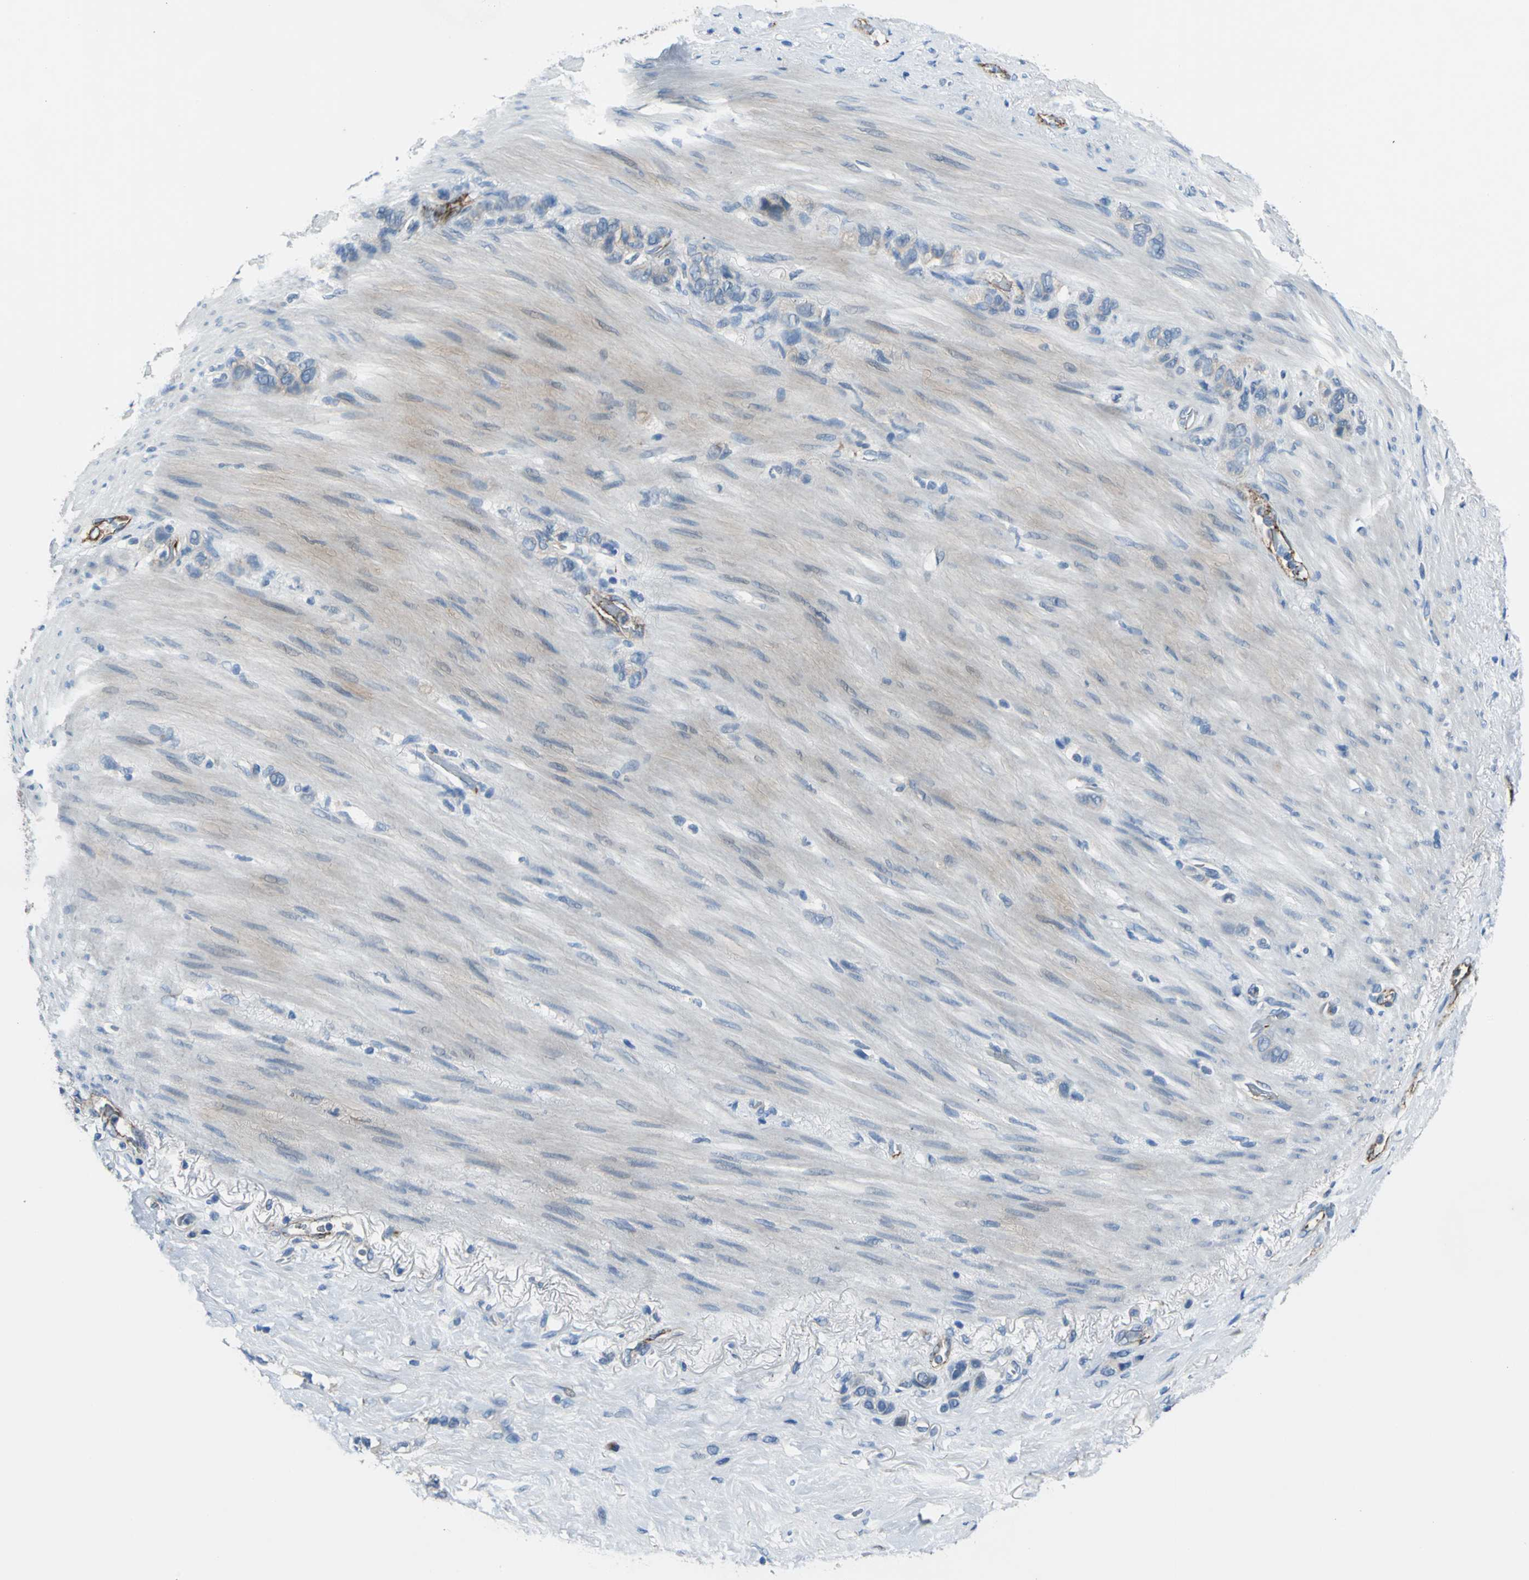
{"staining": {"intensity": "moderate", "quantity": "<25%", "location": "cytoplasmic/membranous"}, "tissue": "stomach cancer", "cell_type": "Tumor cells", "image_type": "cancer", "snomed": [{"axis": "morphology", "description": "Normal tissue, NOS"}, {"axis": "morphology", "description": "Adenocarcinoma, NOS"}, {"axis": "morphology", "description": "Adenocarcinoma, High grade"}, {"axis": "topography", "description": "Stomach, upper"}, {"axis": "topography", "description": "Stomach"}], "caption": "Tumor cells demonstrate low levels of moderate cytoplasmic/membranous staining in about <25% of cells in stomach cancer (high-grade adenocarcinoma). The staining was performed using DAB, with brown indicating positive protein expression. Nuclei are stained blue with hematoxylin.", "gene": "SELP", "patient": {"sex": "female", "age": 65}}